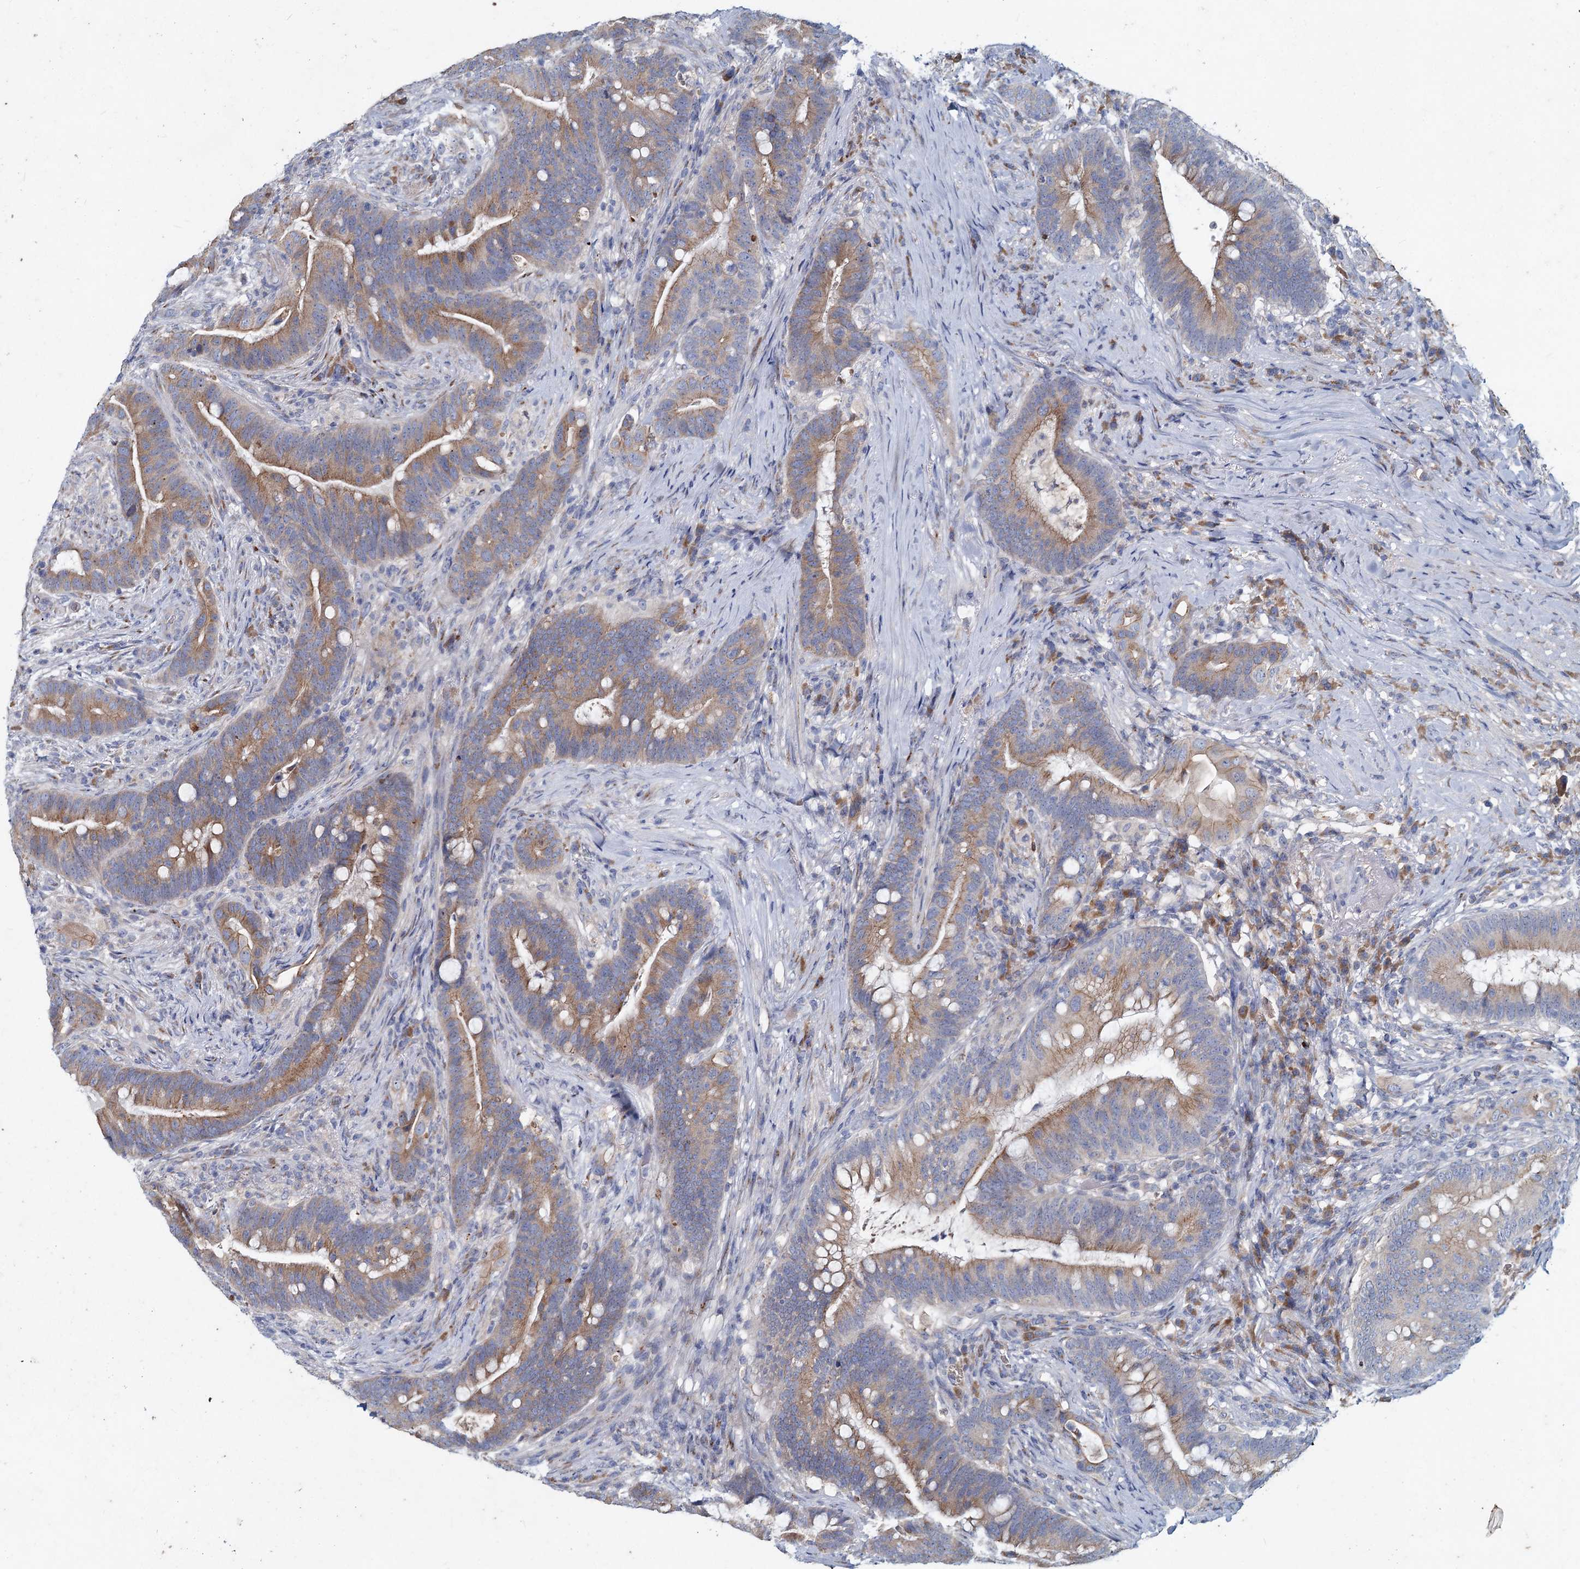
{"staining": {"intensity": "moderate", "quantity": ">75%", "location": "cytoplasmic/membranous"}, "tissue": "colorectal cancer", "cell_type": "Tumor cells", "image_type": "cancer", "snomed": [{"axis": "morphology", "description": "Adenocarcinoma, NOS"}, {"axis": "topography", "description": "Colon"}], "caption": "Immunohistochemical staining of human colorectal cancer exhibits medium levels of moderate cytoplasmic/membranous staining in approximately >75% of tumor cells.", "gene": "TMX2", "patient": {"sex": "female", "age": 66}}